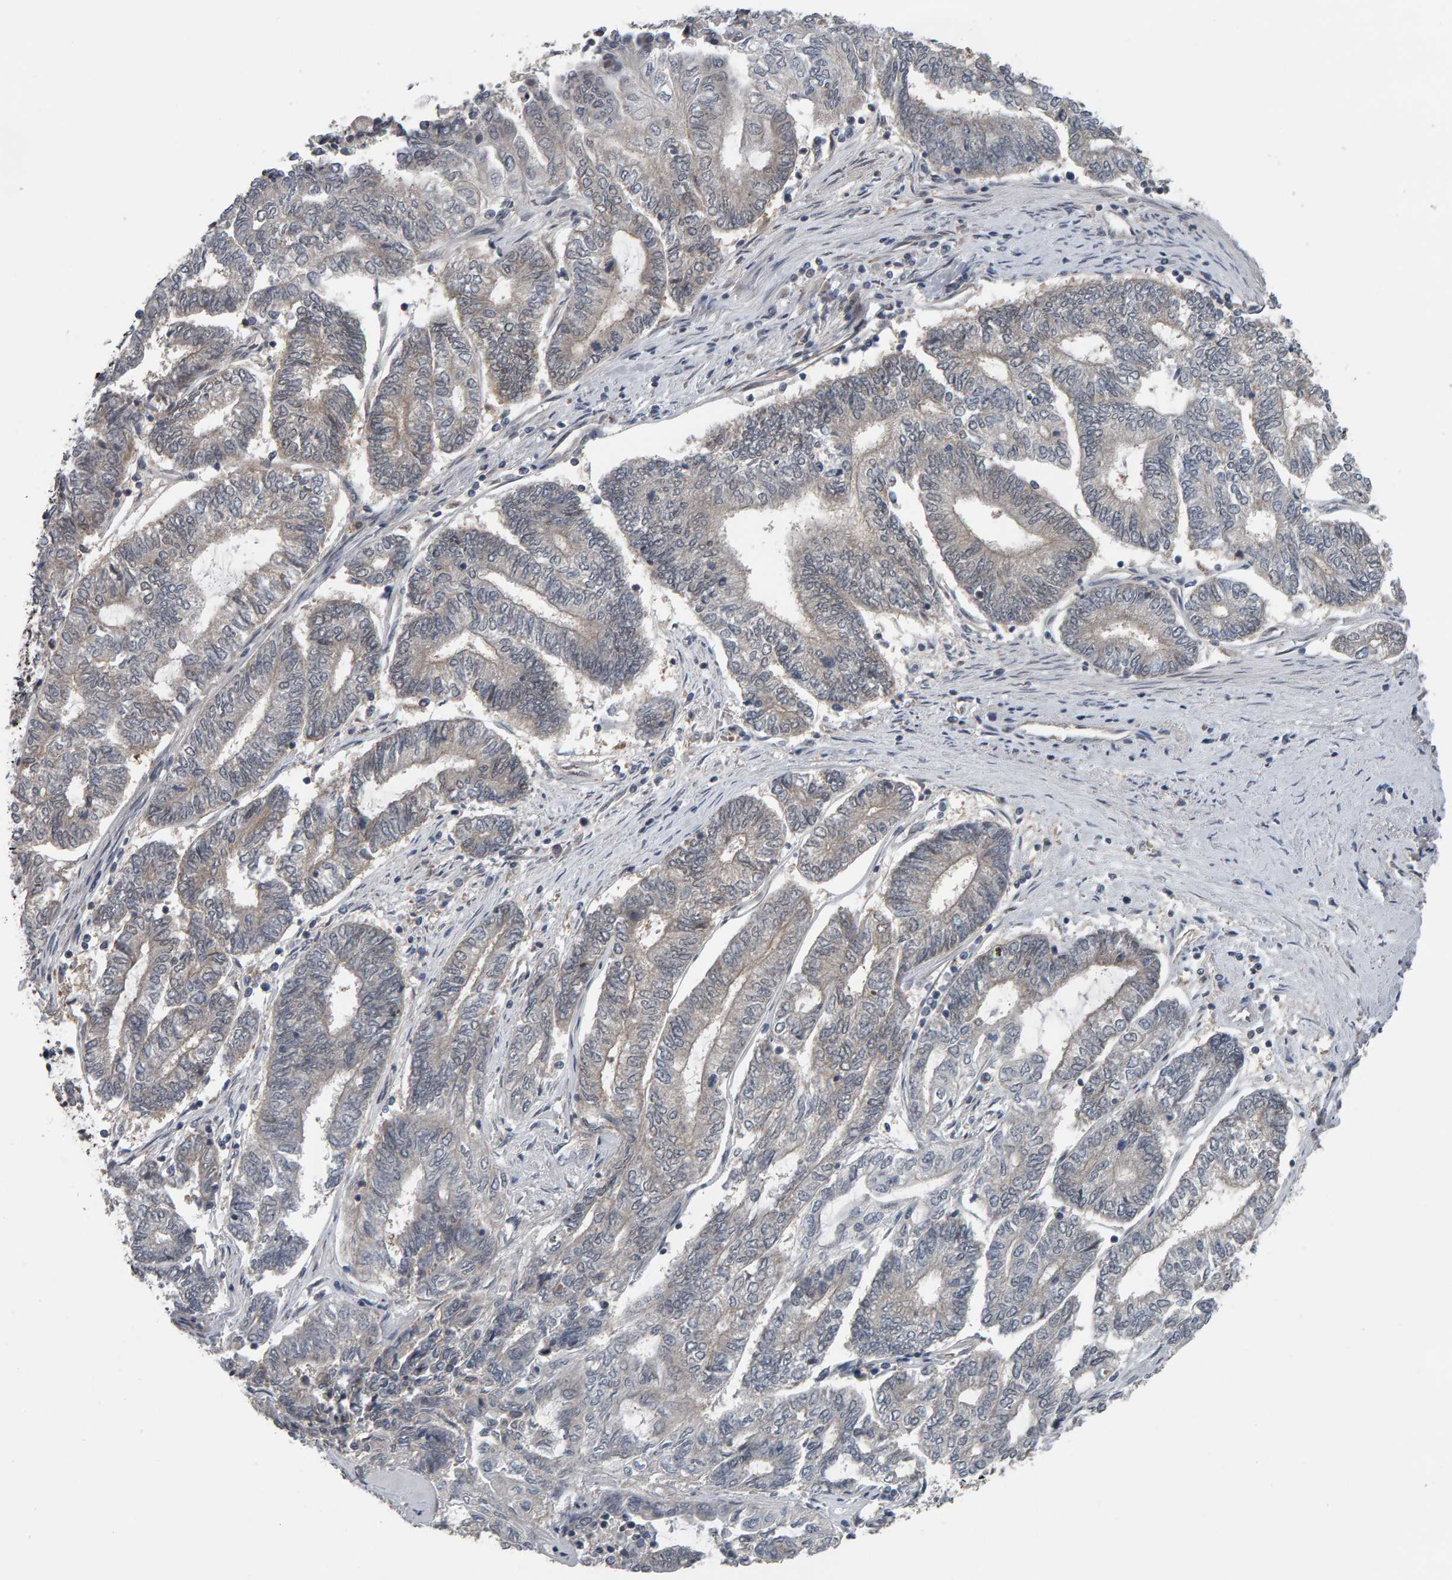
{"staining": {"intensity": "negative", "quantity": "none", "location": "none"}, "tissue": "endometrial cancer", "cell_type": "Tumor cells", "image_type": "cancer", "snomed": [{"axis": "morphology", "description": "Adenocarcinoma, NOS"}, {"axis": "topography", "description": "Uterus"}, {"axis": "topography", "description": "Endometrium"}], "caption": "Adenocarcinoma (endometrial) was stained to show a protein in brown. There is no significant expression in tumor cells.", "gene": "COASY", "patient": {"sex": "female", "age": 70}}